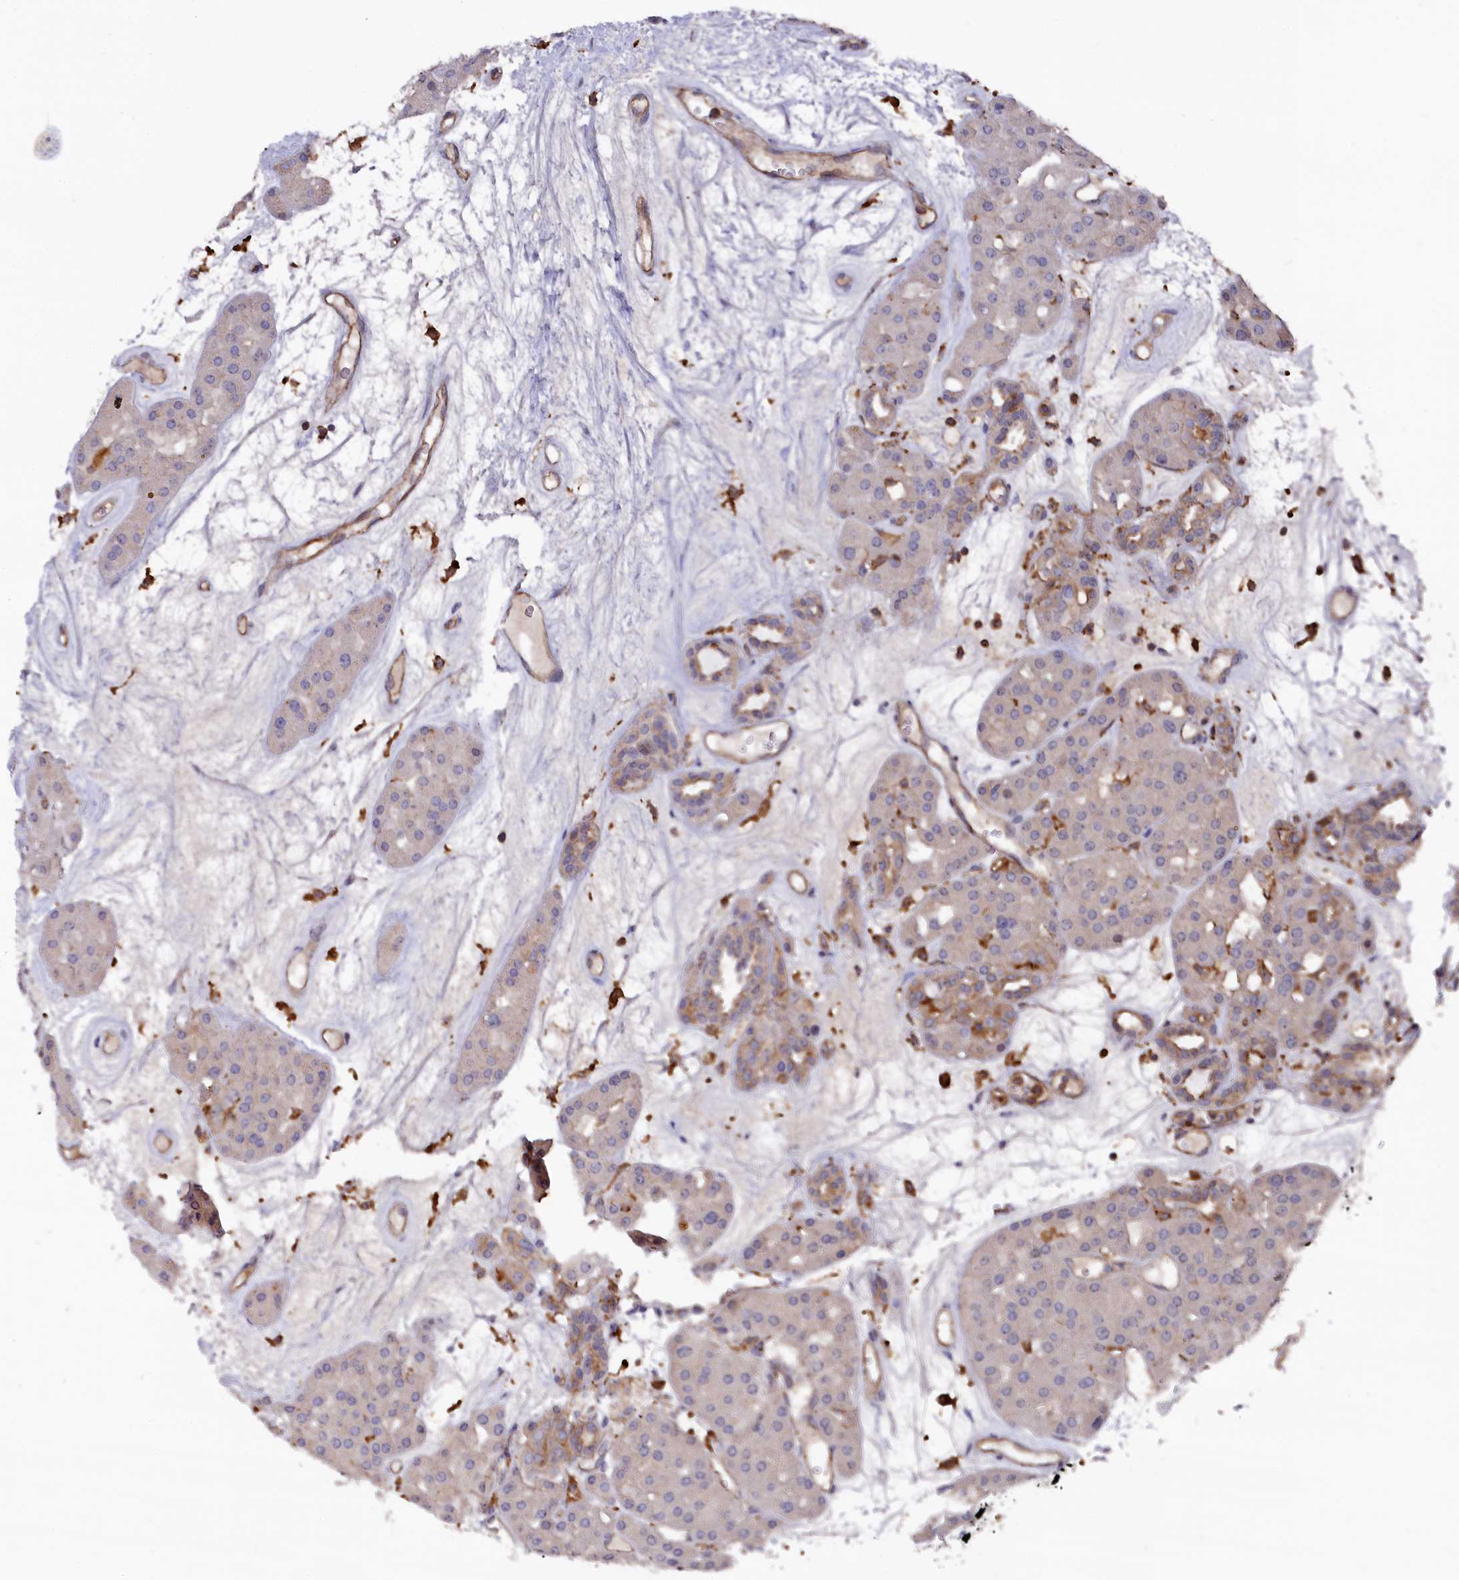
{"staining": {"intensity": "negative", "quantity": "none", "location": "none"}, "tissue": "renal cancer", "cell_type": "Tumor cells", "image_type": "cancer", "snomed": [{"axis": "morphology", "description": "Carcinoma, NOS"}, {"axis": "topography", "description": "Kidney"}], "caption": "A high-resolution photomicrograph shows IHC staining of renal carcinoma, which demonstrates no significant expression in tumor cells. (Brightfield microscopy of DAB immunohistochemistry (IHC) at high magnification).", "gene": "PLEKHO2", "patient": {"sex": "female", "age": 75}}